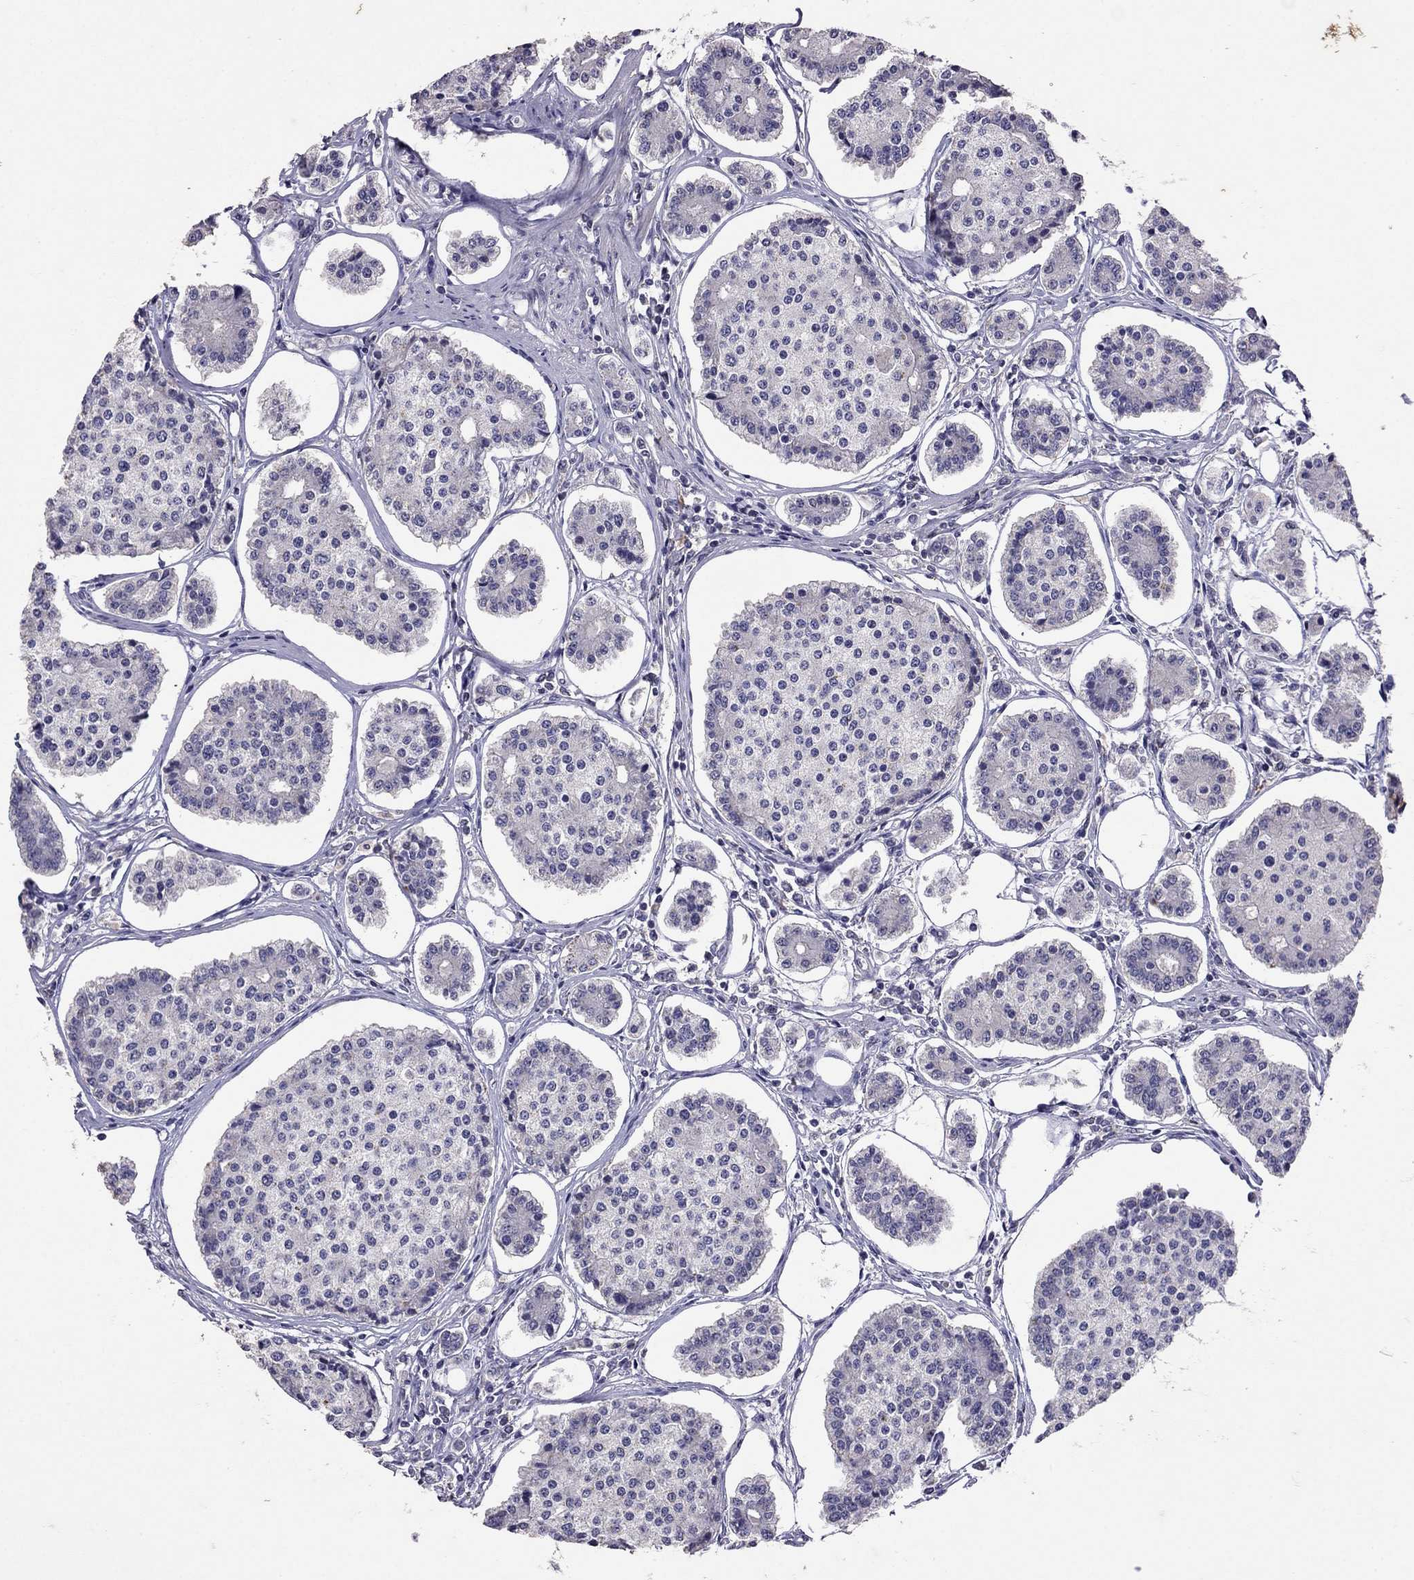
{"staining": {"intensity": "negative", "quantity": "none", "location": "none"}, "tissue": "carcinoid", "cell_type": "Tumor cells", "image_type": "cancer", "snomed": [{"axis": "morphology", "description": "Carcinoid, malignant, NOS"}, {"axis": "topography", "description": "Small intestine"}], "caption": "Immunohistochemistry image of neoplastic tissue: carcinoid stained with DAB (3,3'-diaminobenzidine) exhibits no significant protein expression in tumor cells.", "gene": "FST", "patient": {"sex": "female", "age": 65}}